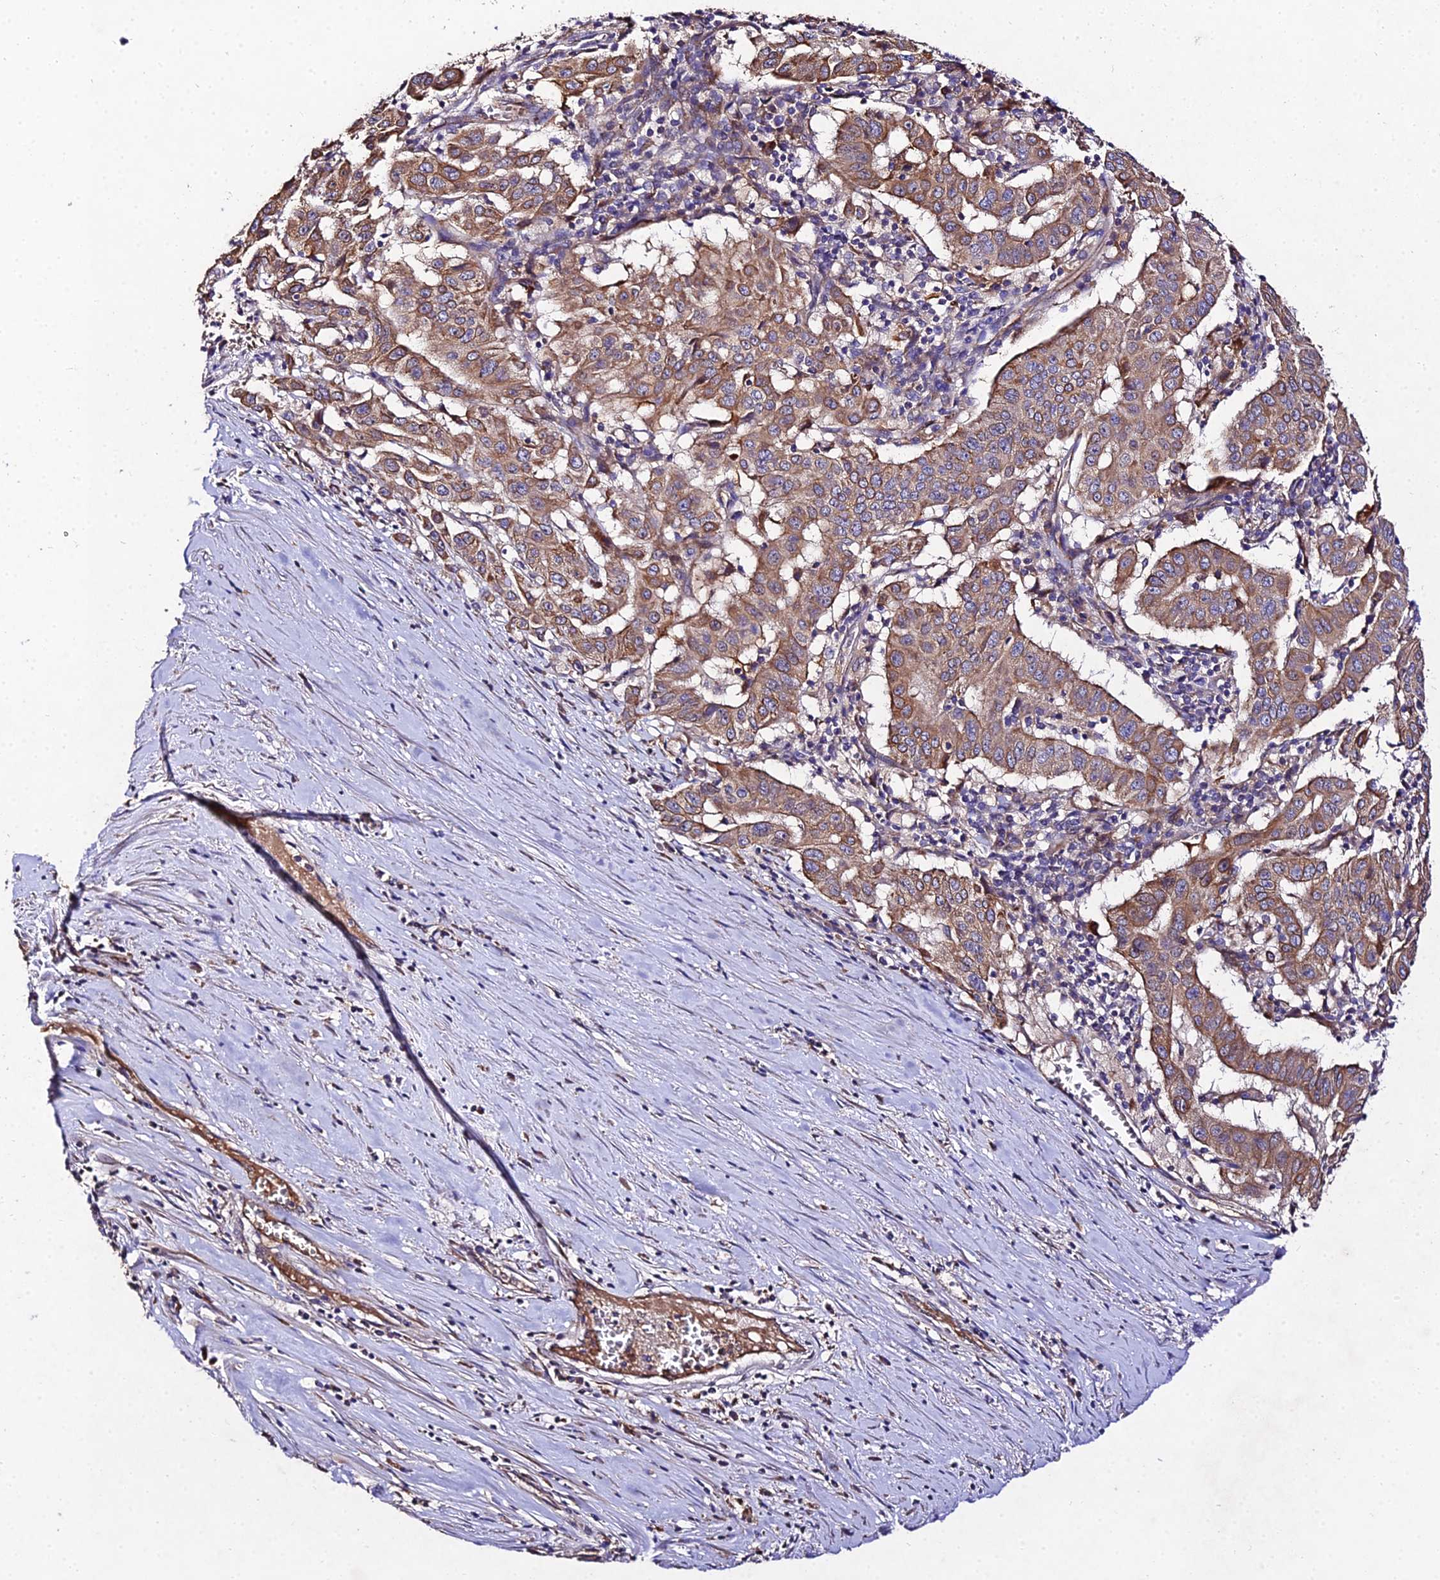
{"staining": {"intensity": "moderate", "quantity": ">75%", "location": "cytoplasmic/membranous"}, "tissue": "pancreatic cancer", "cell_type": "Tumor cells", "image_type": "cancer", "snomed": [{"axis": "morphology", "description": "Adenocarcinoma, NOS"}, {"axis": "topography", "description": "Pancreas"}], "caption": "Protein expression analysis of human pancreatic adenocarcinoma reveals moderate cytoplasmic/membranous positivity in about >75% of tumor cells. Ihc stains the protein of interest in brown and the nuclei are stained blue.", "gene": "AP3M2", "patient": {"sex": "male", "age": 63}}